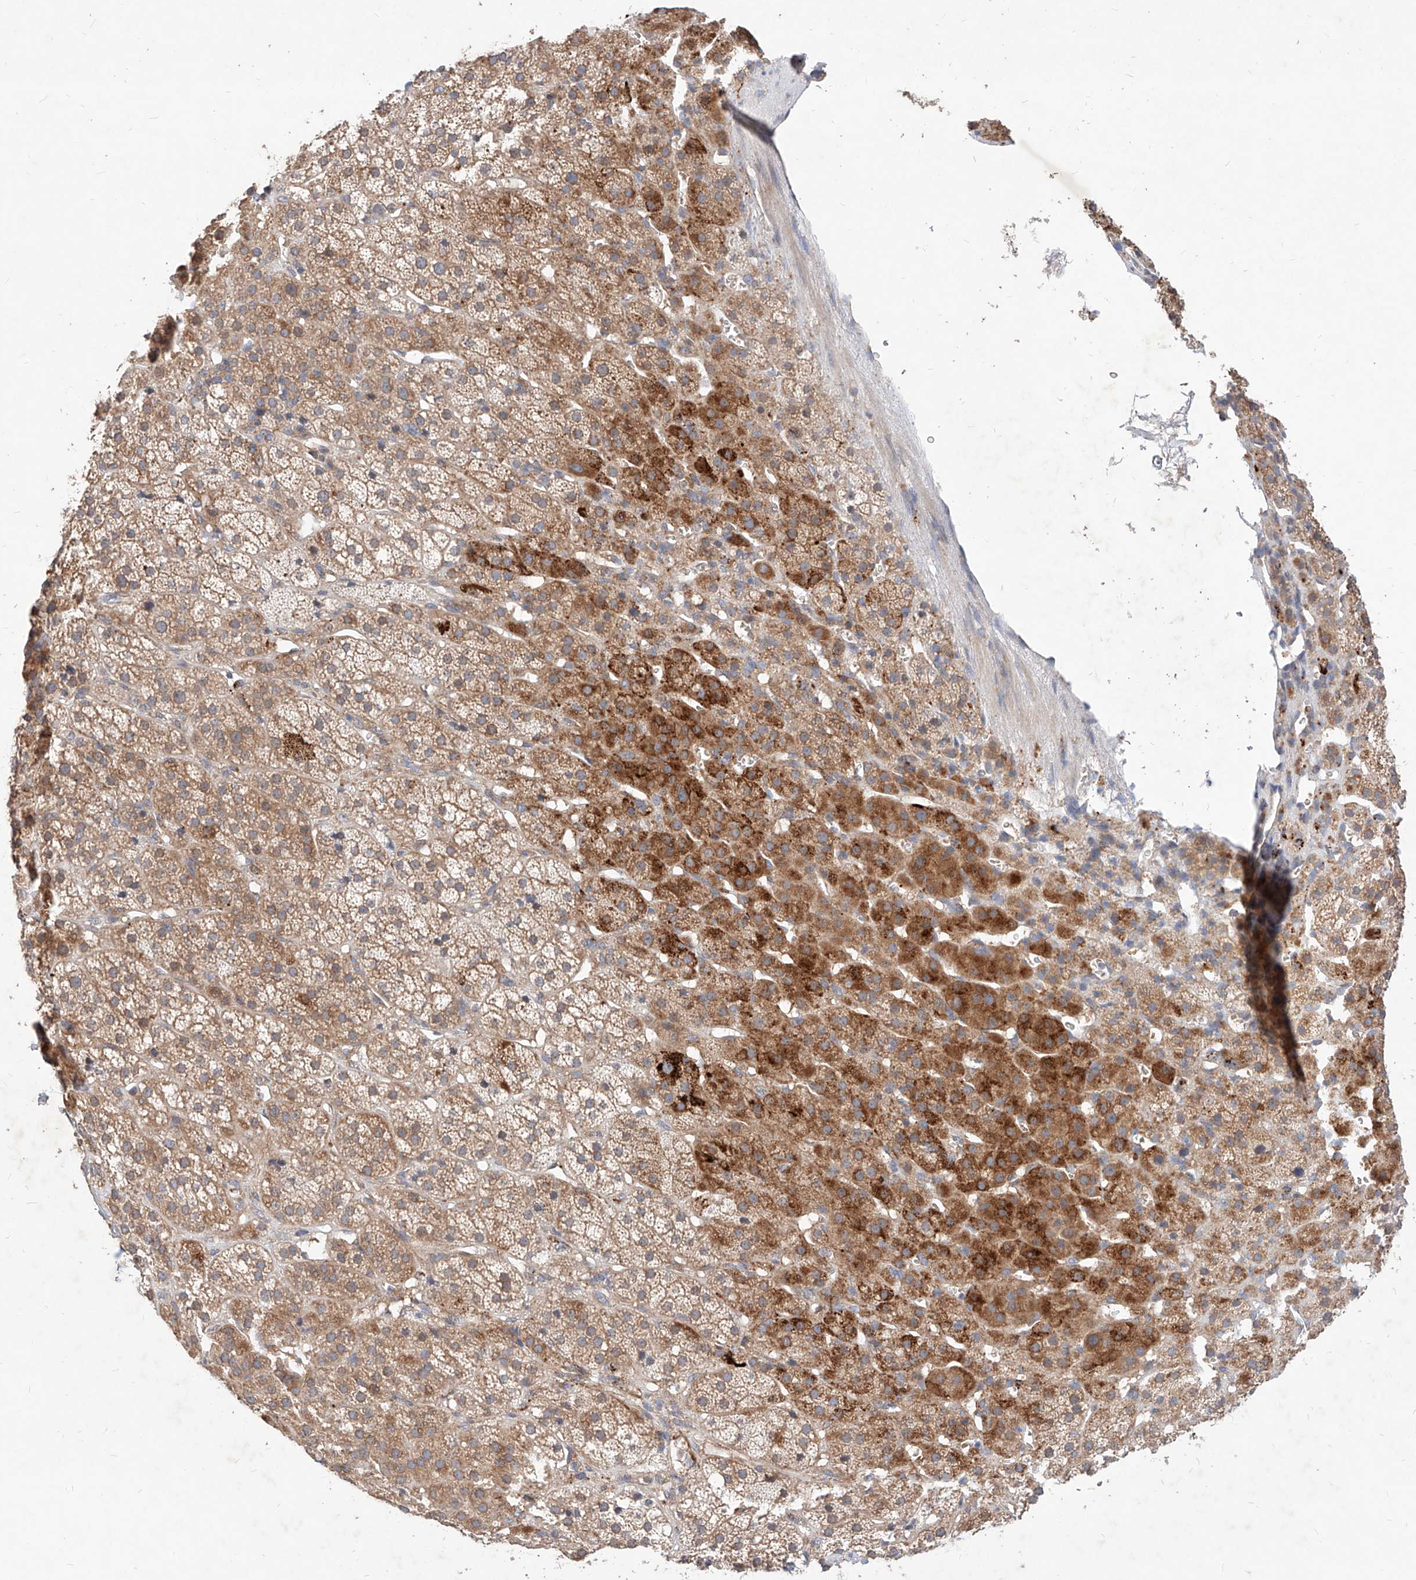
{"staining": {"intensity": "moderate", "quantity": "25%-75%", "location": "cytoplasmic/membranous"}, "tissue": "adrenal gland", "cell_type": "Glandular cells", "image_type": "normal", "snomed": [{"axis": "morphology", "description": "Normal tissue, NOS"}, {"axis": "topography", "description": "Adrenal gland"}], "caption": "This is an image of immunohistochemistry (IHC) staining of benign adrenal gland, which shows moderate staining in the cytoplasmic/membranous of glandular cells.", "gene": "TSNAX", "patient": {"sex": "female", "age": 57}}